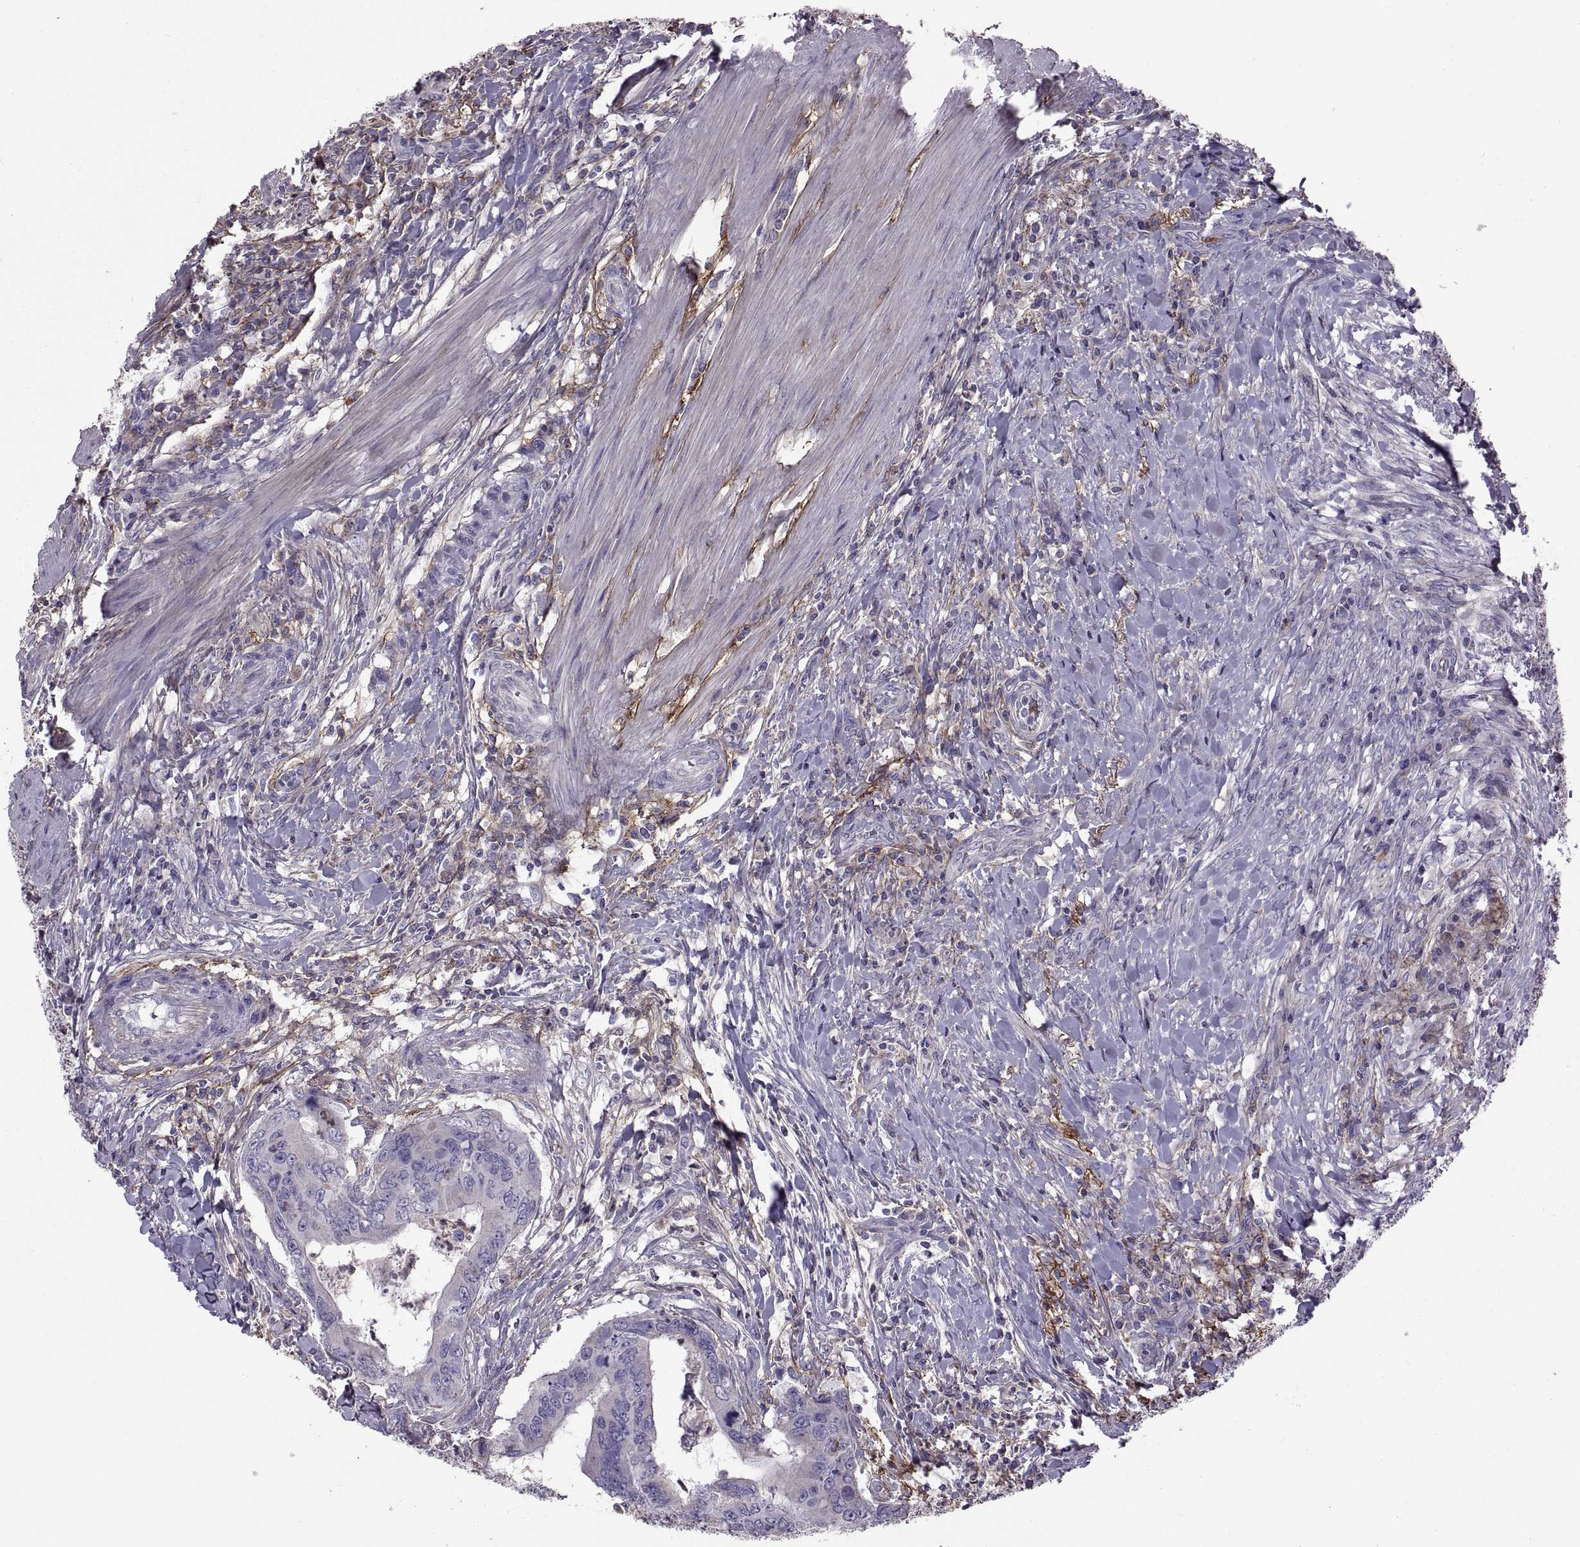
{"staining": {"intensity": "negative", "quantity": "none", "location": "none"}, "tissue": "colorectal cancer", "cell_type": "Tumor cells", "image_type": "cancer", "snomed": [{"axis": "morphology", "description": "Adenocarcinoma, NOS"}, {"axis": "topography", "description": "Colon"}], "caption": "There is no significant positivity in tumor cells of colorectal cancer (adenocarcinoma).", "gene": "EMILIN2", "patient": {"sex": "male", "age": 53}}